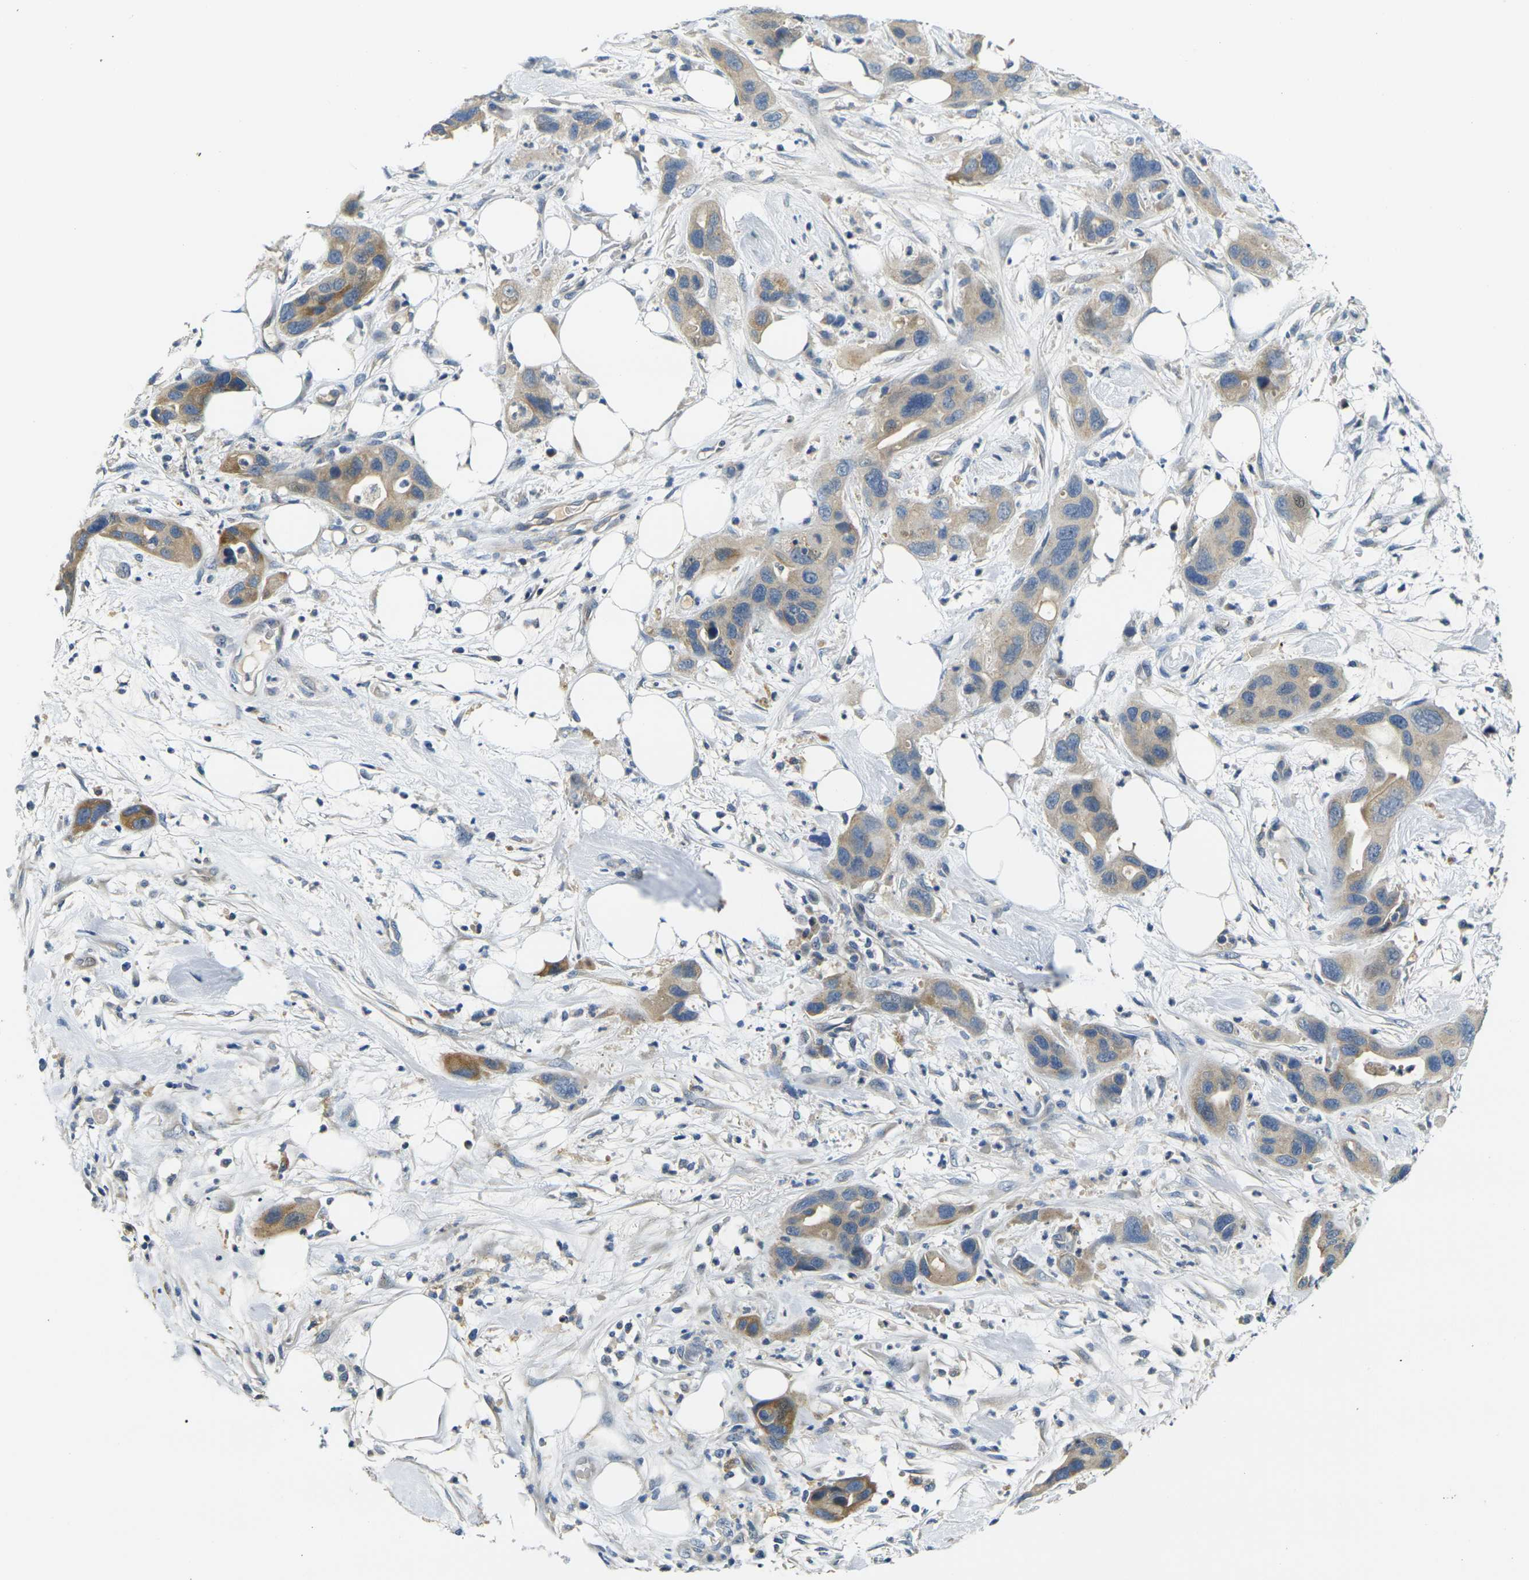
{"staining": {"intensity": "strong", "quantity": "25%-75%", "location": "cytoplasmic/membranous"}, "tissue": "pancreatic cancer", "cell_type": "Tumor cells", "image_type": "cancer", "snomed": [{"axis": "morphology", "description": "Adenocarcinoma, NOS"}, {"axis": "topography", "description": "Pancreas"}], "caption": "Approximately 25%-75% of tumor cells in pancreatic cancer exhibit strong cytoplasmic/membranous protein staining as visualized by brown immunohistochemical staining.", "gene": "SHISAL2B", "patient": {"sex": "female", "age": 71}}